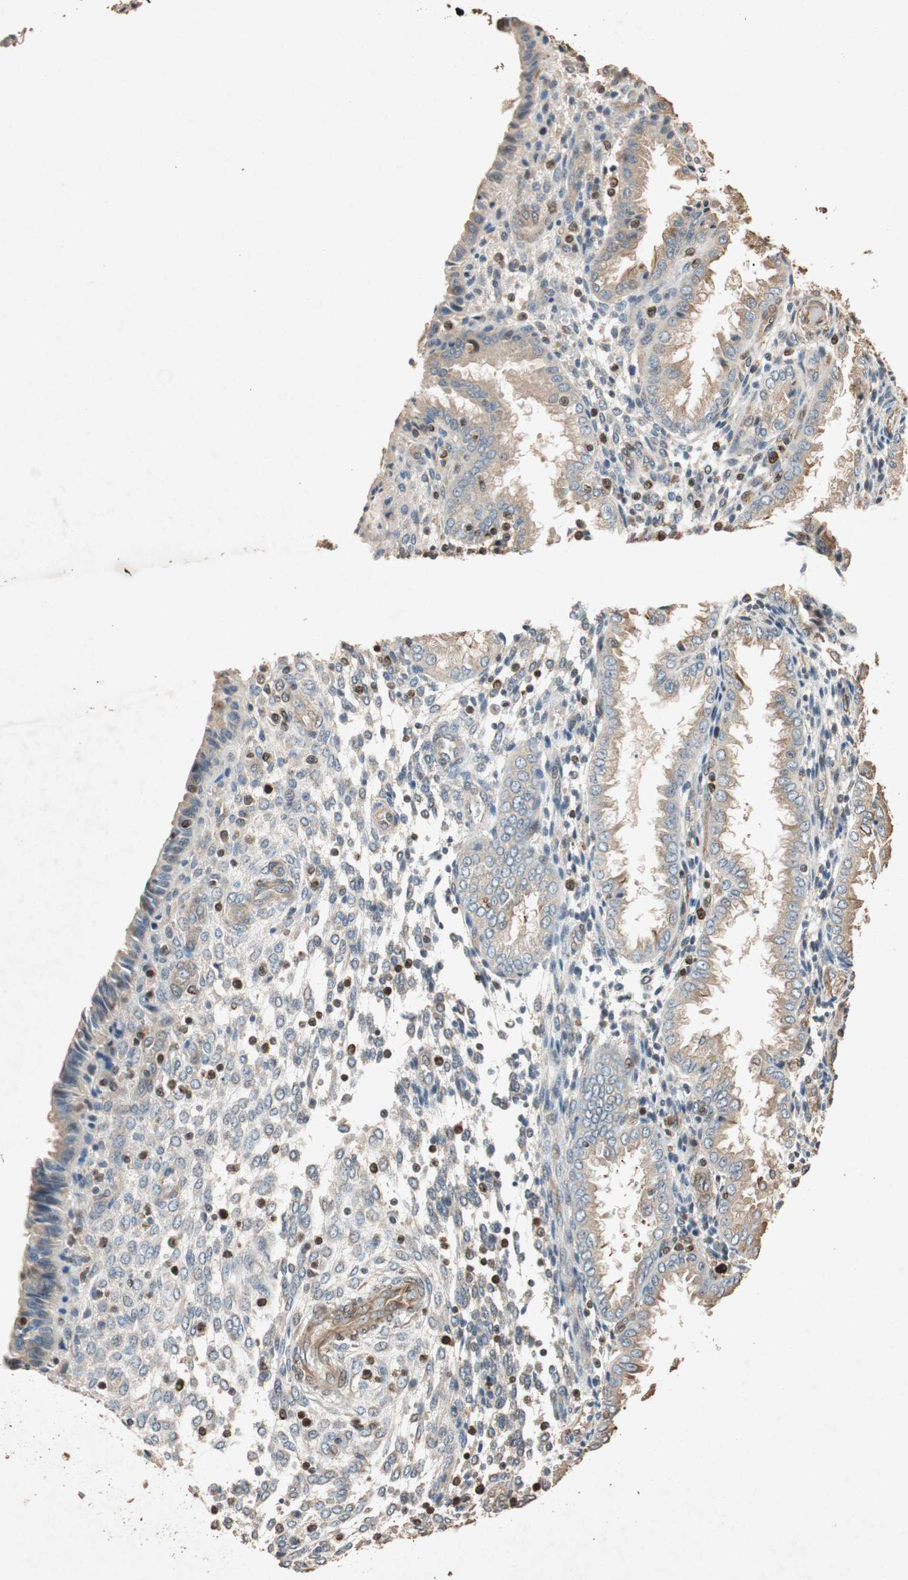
{"staining": {"intensity": "weak", "quantity": "<25%", "location": "cytoplasmic/membranous"}, "tissue": "endometrium", "cell_type": "Cells in endometrial stroma", "image_type": "normal", "snomed": [{"axis": "morphology", "description": "Normal tissue, NOS"}, {"axis": "topography", "description": "Endometrium"}], "caption": "Immunohistochemical staining of normal endometrium displays no significant staining in cells in endometrial stroma.", "gene": "TUBB", "patient": {"sex": "female", "age": 33}}